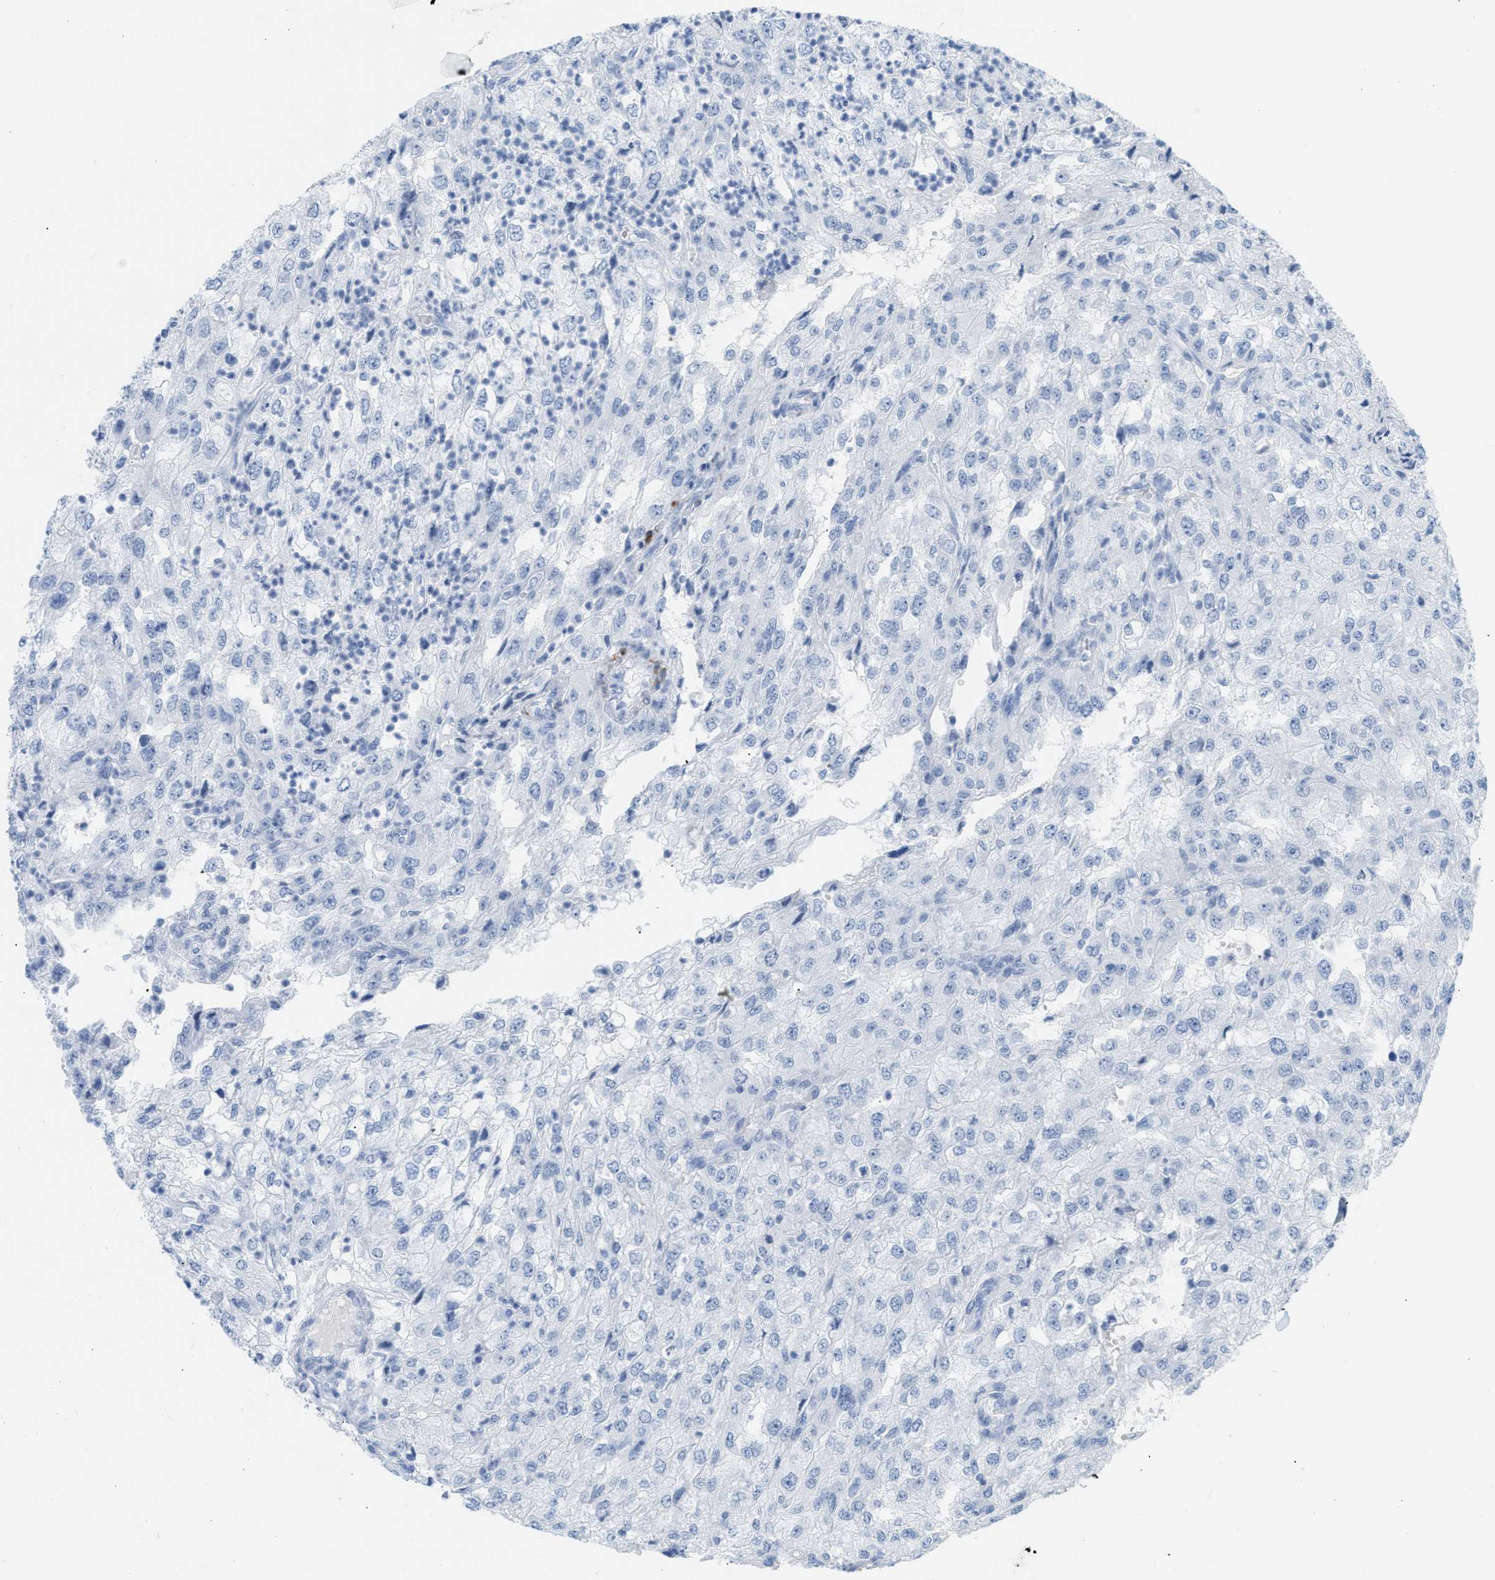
{"staining": {"intensity": "negative", "quantity": "none", "location": "none"}, "tissue": "renal cancer", "cell_type": "Tumor cells", "image_type": "cancer", "snomed": [{"axis": "morphology", "description": "Adenocarcinoma, NOS"}, {"axis": "topography", "description": "Kidney"}], "caption": "A photomicrograph of renal cancer (adenocarcinoma) stained for a protein demonstrates no brown staining in tumor cells.", "gene": "DES", "patient": {"sex": "female", "age": 54}}